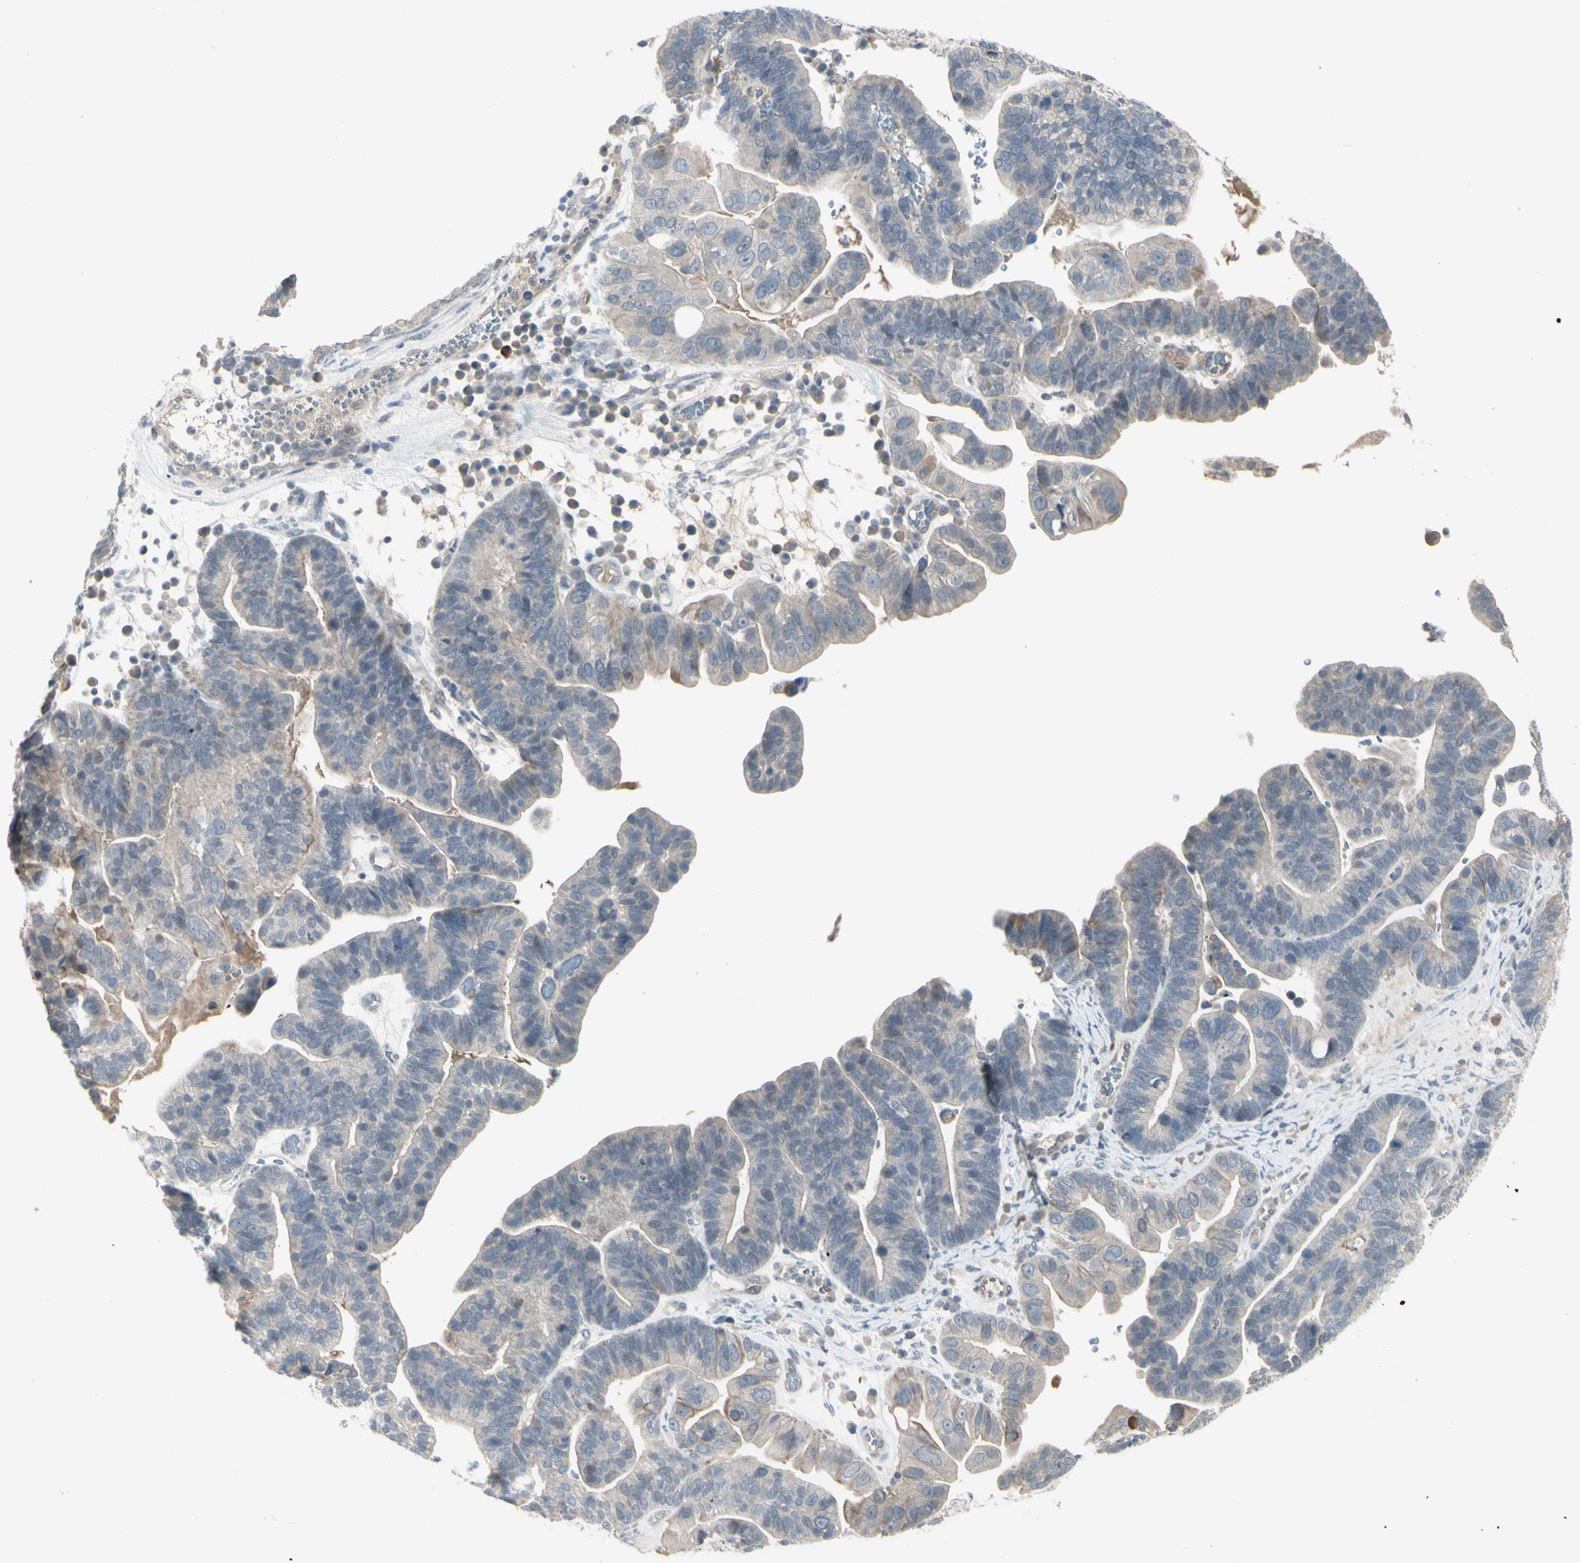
{"staining": {"intensity": "weak", "quantity": "25%-75%", "location": "cytoplasmic/membranous"}, "tissue": "ovarian cancer", "cell_type": "Tumor cells", "image_type": "cancer", "snomed": [{"axis": "morphology", "description": "Cystadenocarcinoma, serous, NOS"}, {"axis": "topography", "description": "Ovary"}], "caption": "Serous cystadenocarcinoma (ovarian) stained with a protein marker shows weak staining in tumor cells.", "gene": "PIAS4", "patient": {"sex": "female", "age": 56}}